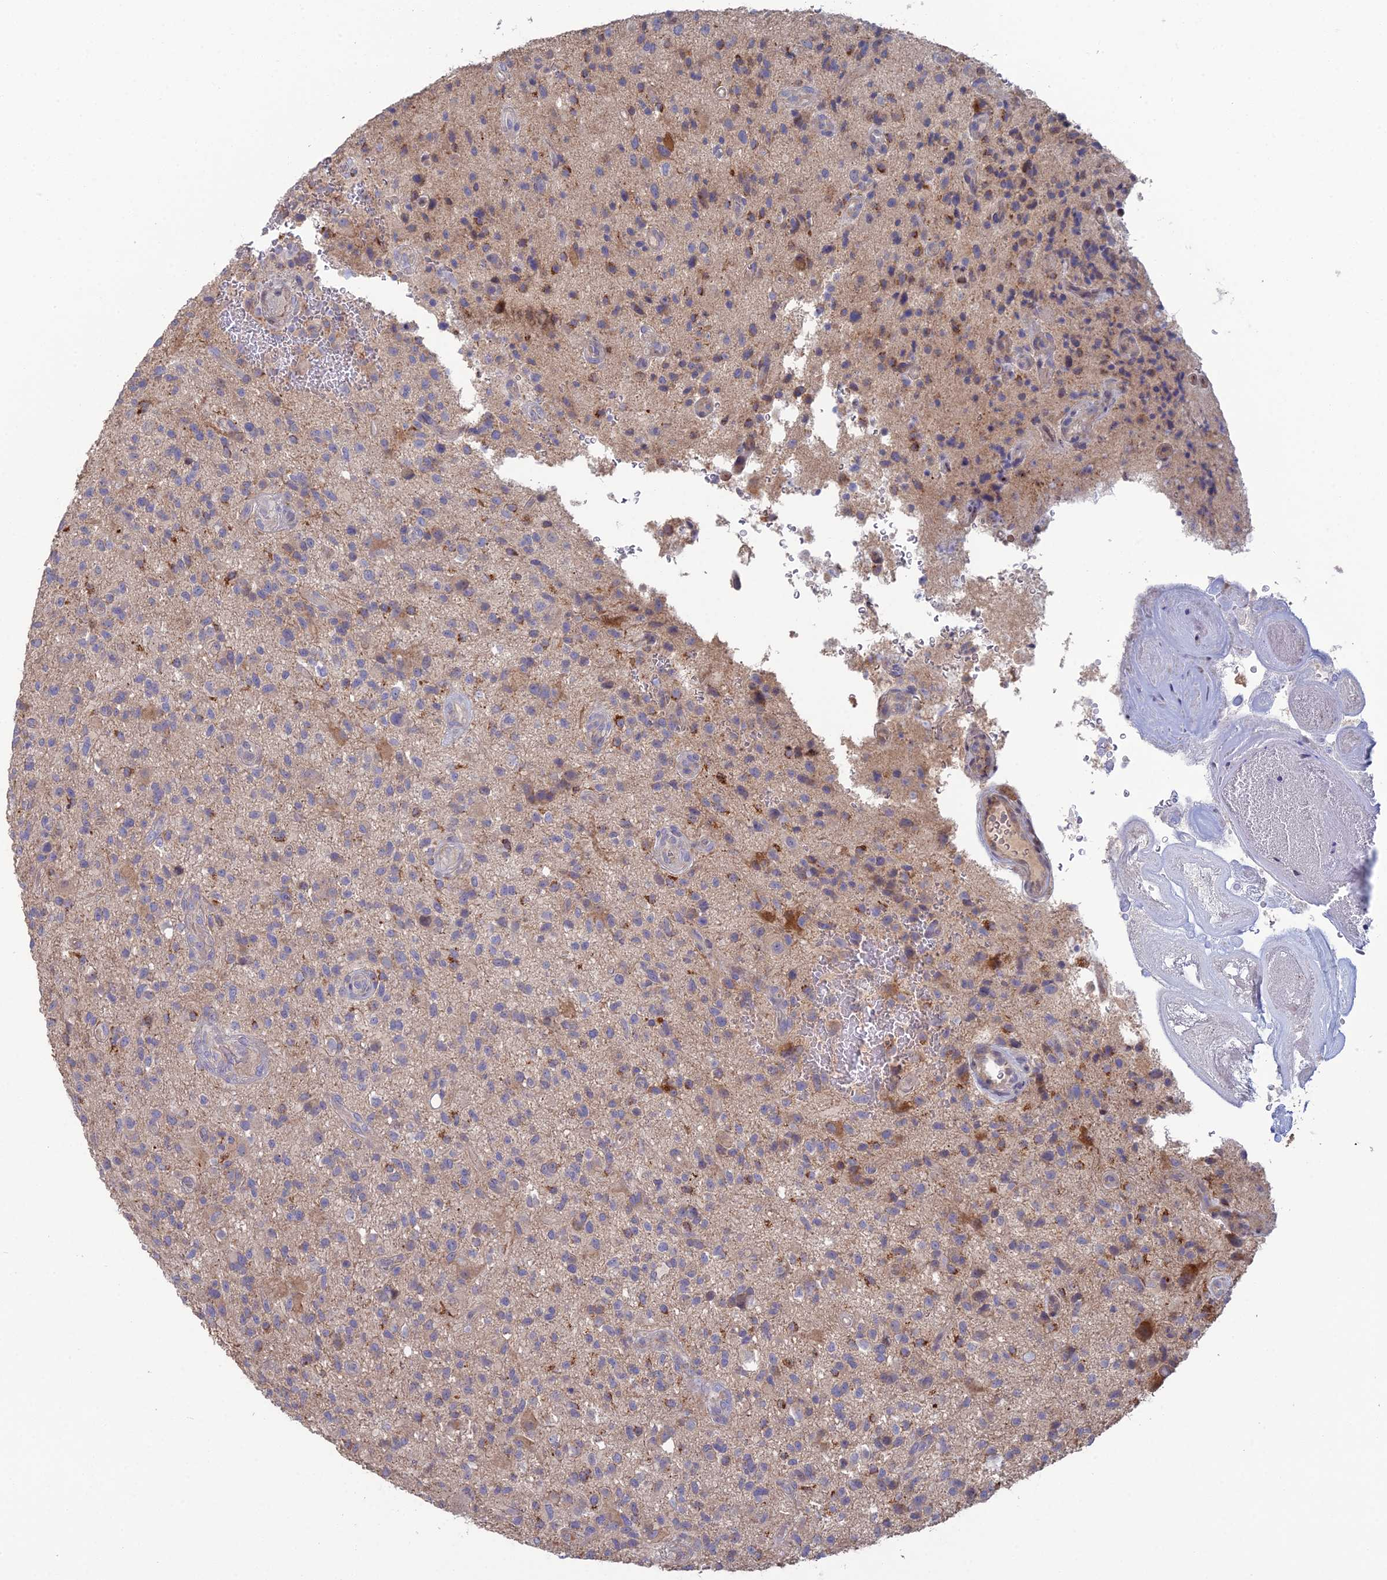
{"staining": {"intensity": "negative", "quantity": "none", "location": "none"}, "tissue": "glioma", "cell_type": "Tumor cells", "image_type": "cancer", "snomed": [{"axis": "morphology", "description": "Glioma, malignant, High grade"}, {"axis": "topography", "description": "Brain"}], "caption": "Tumor cells are negative for brown protein staining in high-grade glioma (malignant).", "gene": "ARL16", "patient": {"sex": "male", "age": 47}}